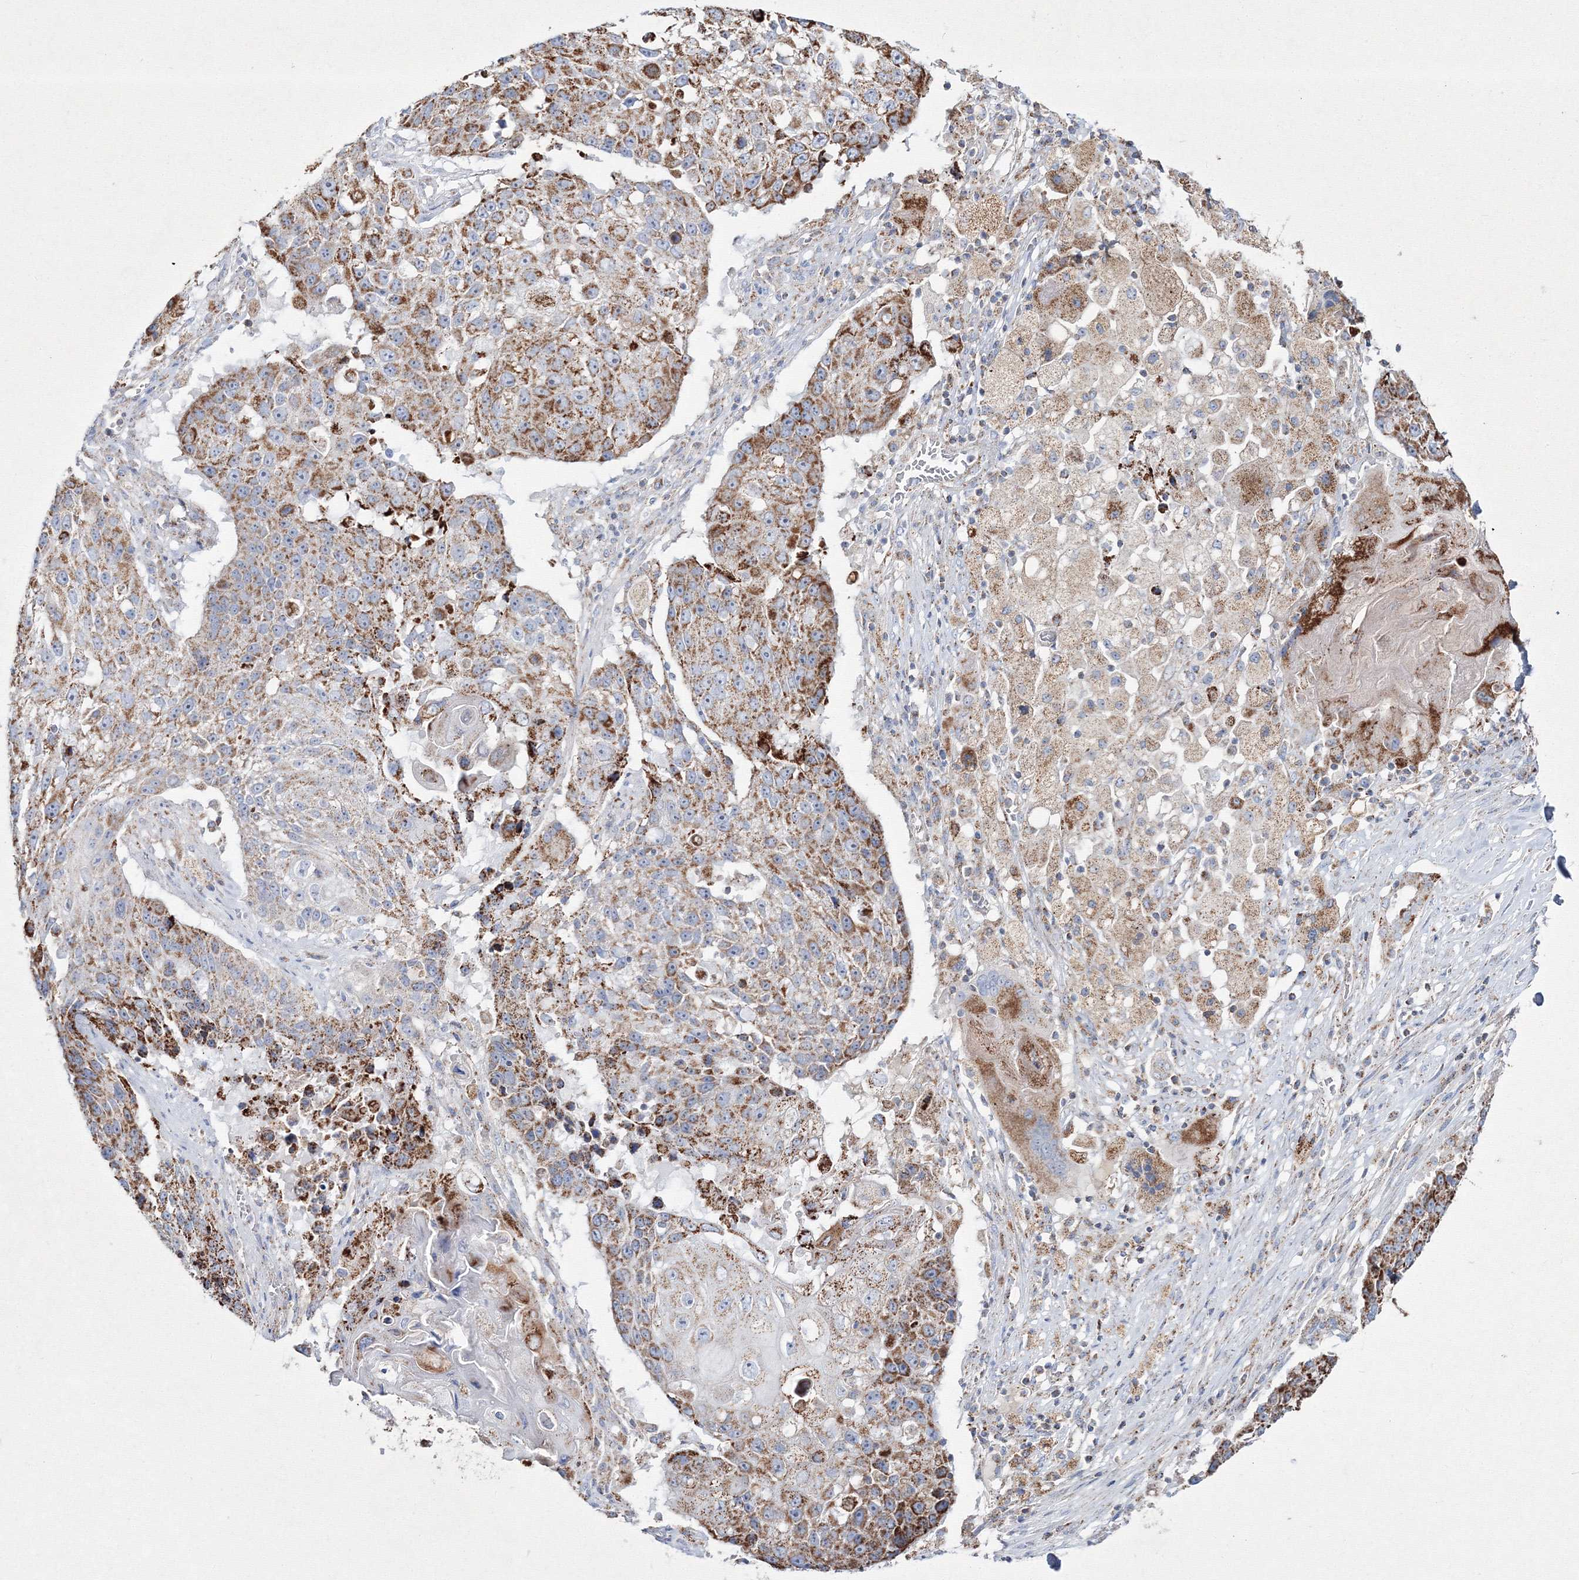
{"staining": {"intensity": "moderate", "quantity": ">75%", "location": "cytoplasmic/membranous"}, "tissue": "lung cancer", "cell_type": "Tumor cells", "image_type": "cancer", "snomed": [{"axis": "morphology", "description": "Squamous cell carcinoma, NOS"}, {"axis": "topography", "description": "Lung"}], "caption": "IHC of human lung cancer (squamous cell carcinoma) reveals medium levels of moderate cytoplasmic/membranous expression in about >75% of tumor cells.", "gene": "IGSF9", "patient": {"sex": "male", "age": 61}}